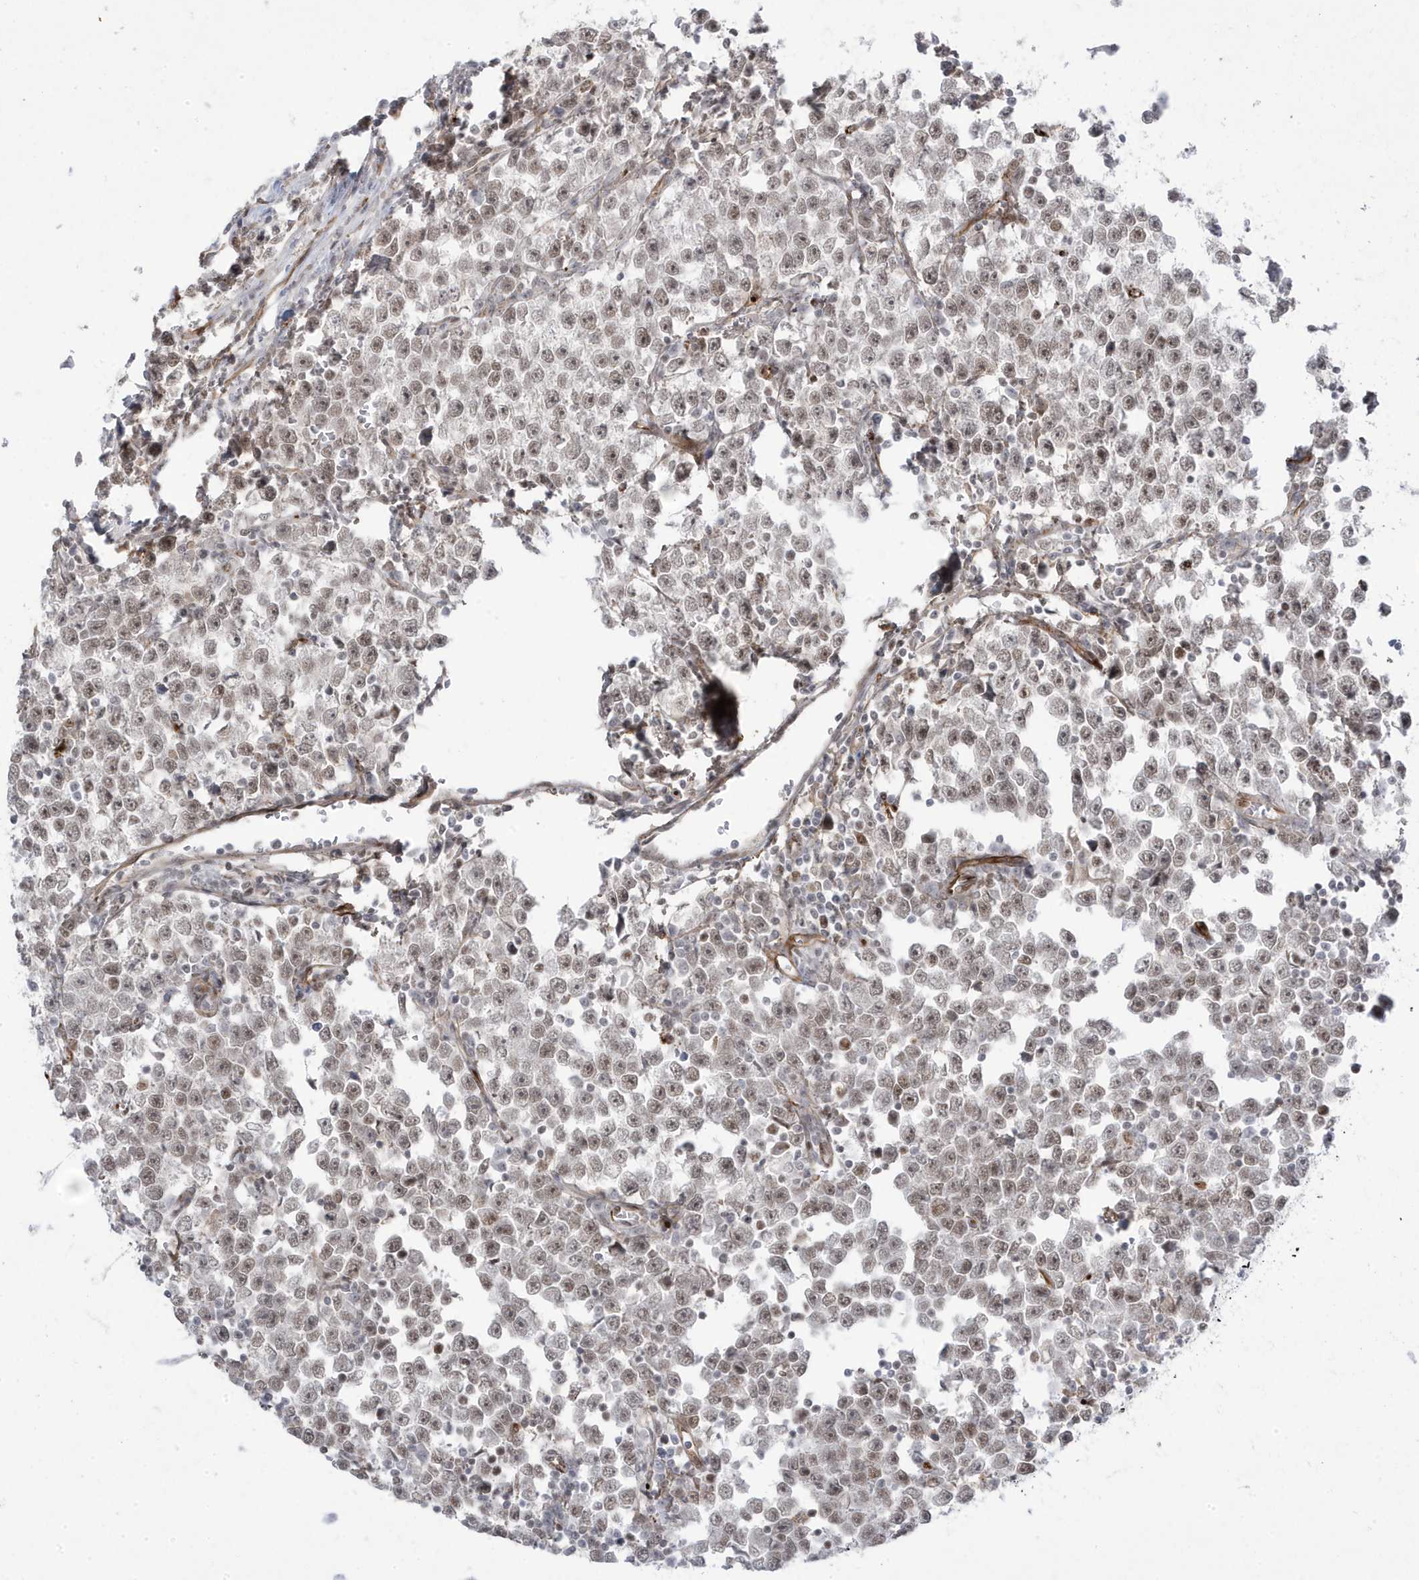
{"staining": {"intensity": "moderate", "quantity": ">75%", "location": "nuclear"}, "tissue": "testis cancer", "cell_type": "Tumor cells", "image_type": "cancer", "snomed": [{"axis": "morphology", "description": "Normal tissue, NOS"}, {"axis": "morphology", "description": "Seminoma, NOS"}, {"axis": "topography", "description": "Testis"}], "caption": "IHC photomicrograph of neoplastic tissue: testis cancer stained using IHC displays medium levels of moderate protein expression localized specifically in the nuclear of tumor cells, appearing as a nuclear brown color.", "gene": "ADAMTSL3", "patient": {"sex": "male", "age": 43}}